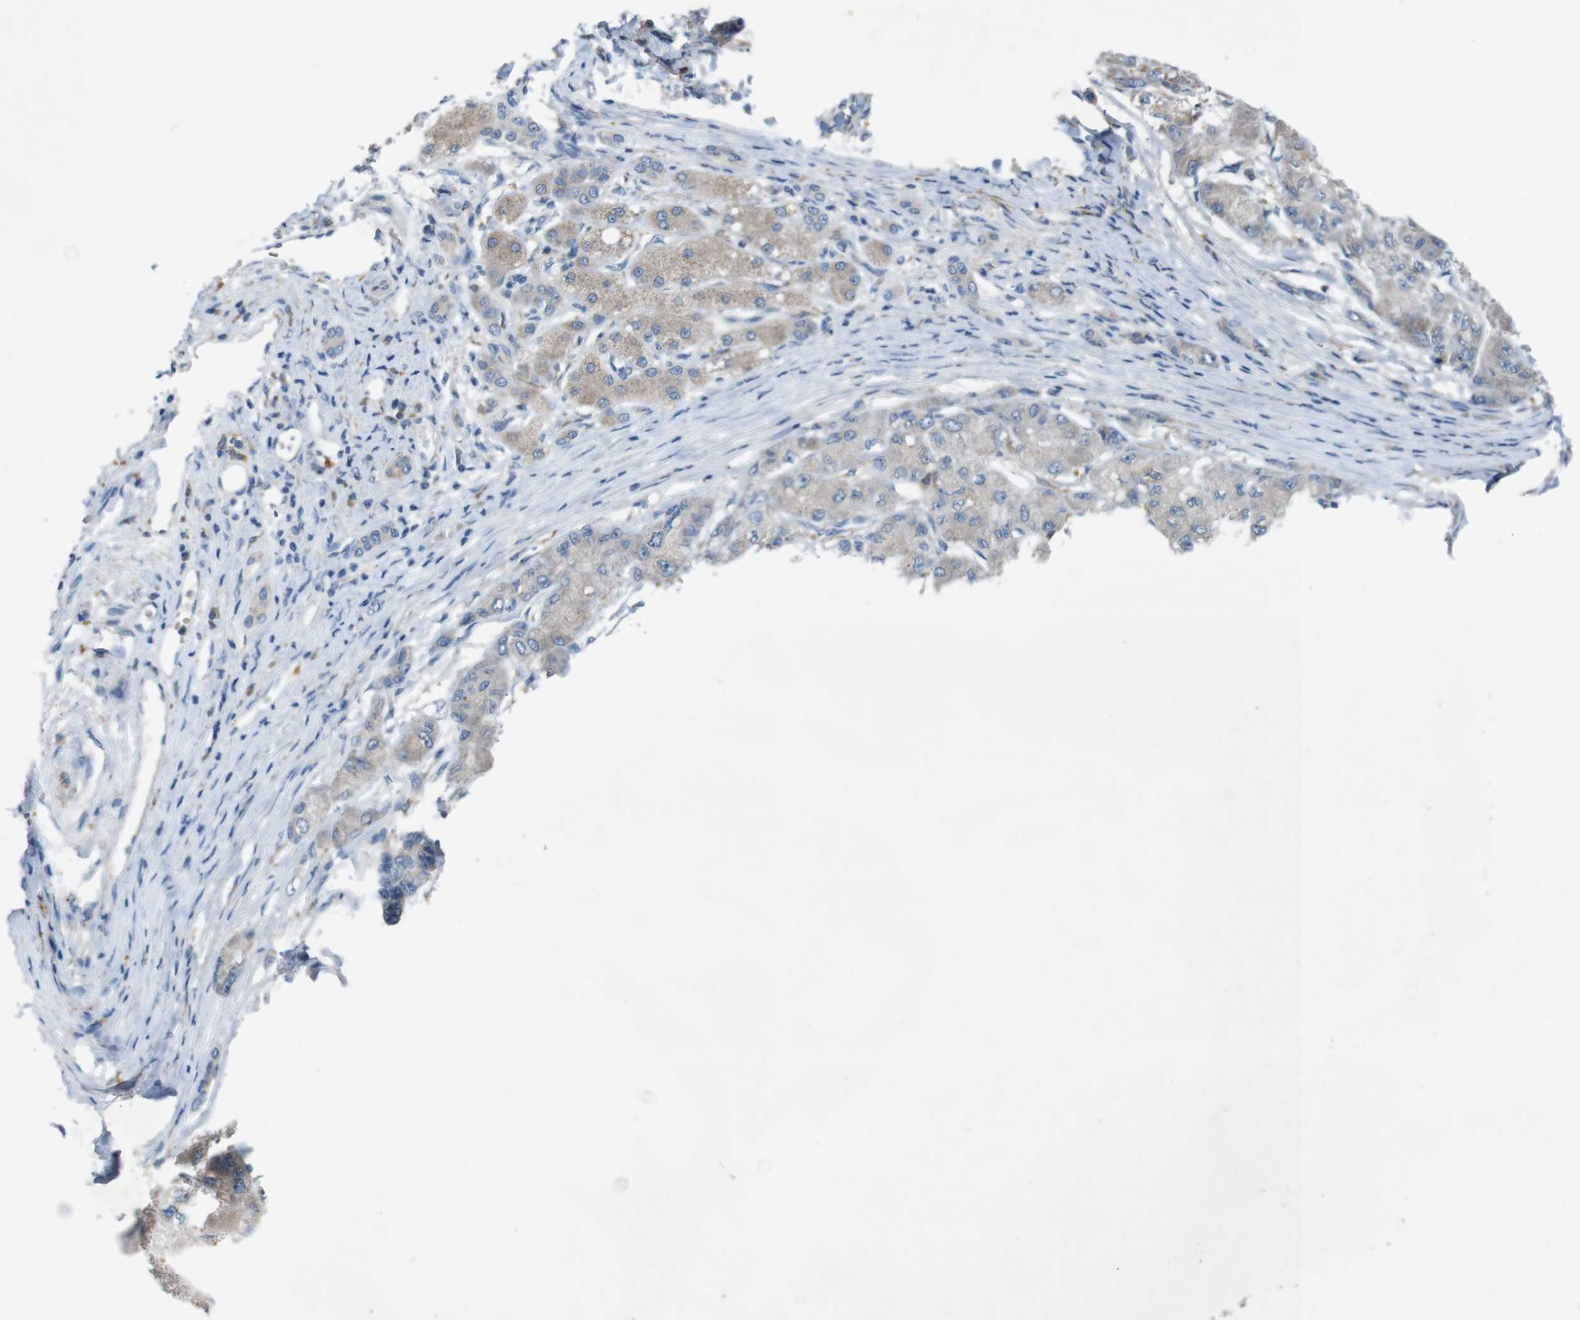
{"staining": {"intensity": "weak", "quantity": ">75%", "location": "cytoplasmic/membranous"}, "tissue": "liver cancer", "cell_type": "Tumor cells", "image_type": "cancer", "snomed": [{"axis": "morphology", "description": "Carcinoma, Hepatocellular, NOS"}, {"axis": "topography", "description": "Liver"}], "caption": "Liver cancer (hepatocellular carcinoma) stained with DAB immunohistochemistry (IHC) displays low levels of weak cytoplasmic/membranous staining in approximately >75% of tumor cells.", "gene": "MOGAT3", "patient": {"sex": "male", "age": 80}}